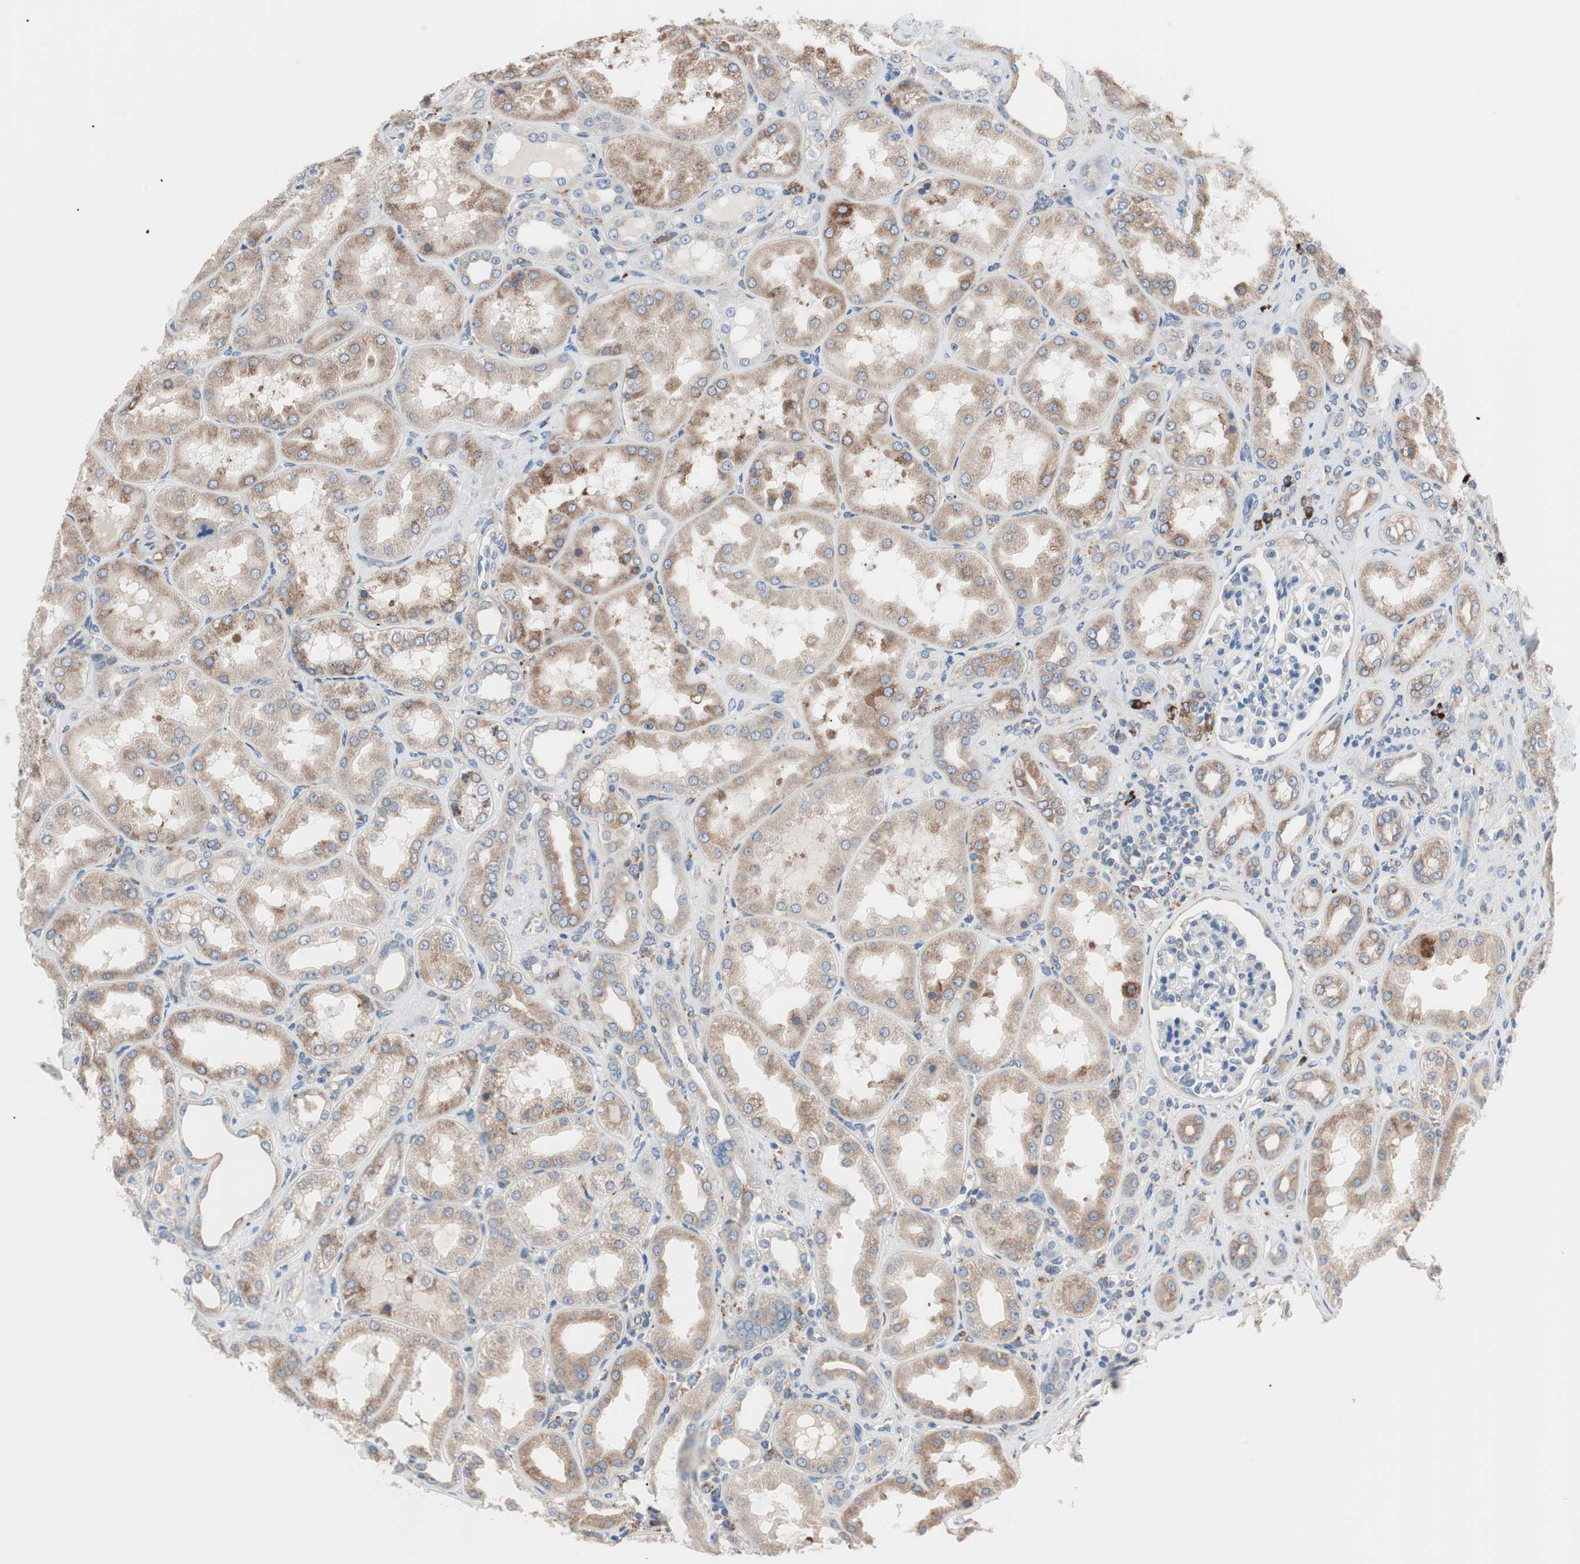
{"staining": {"intensity": "negative", "quantity": "none", "location": "none"}, "tissue": "kidney", "cell_type": "Cells in glomeruli", "image_type": "normal", "snomed": [{"axis": "morphology", "description": "Normal tissue, NOS"}, {"axis": "topography", "description": "Kidney"}], "caption": "A high-resolution micrograph shows IHC staining of benign kidney, which demonstrates no significant staining in cells in glomeruli. Brightfield microscopy of immunohistochemistry stained with DAB (3,3'-diaminobenzidine) (brown) and hematoxylin (blue), captured at high magnification.", "gene": "SLC27A4", "patient": {"sex": "female", "age": 56}}